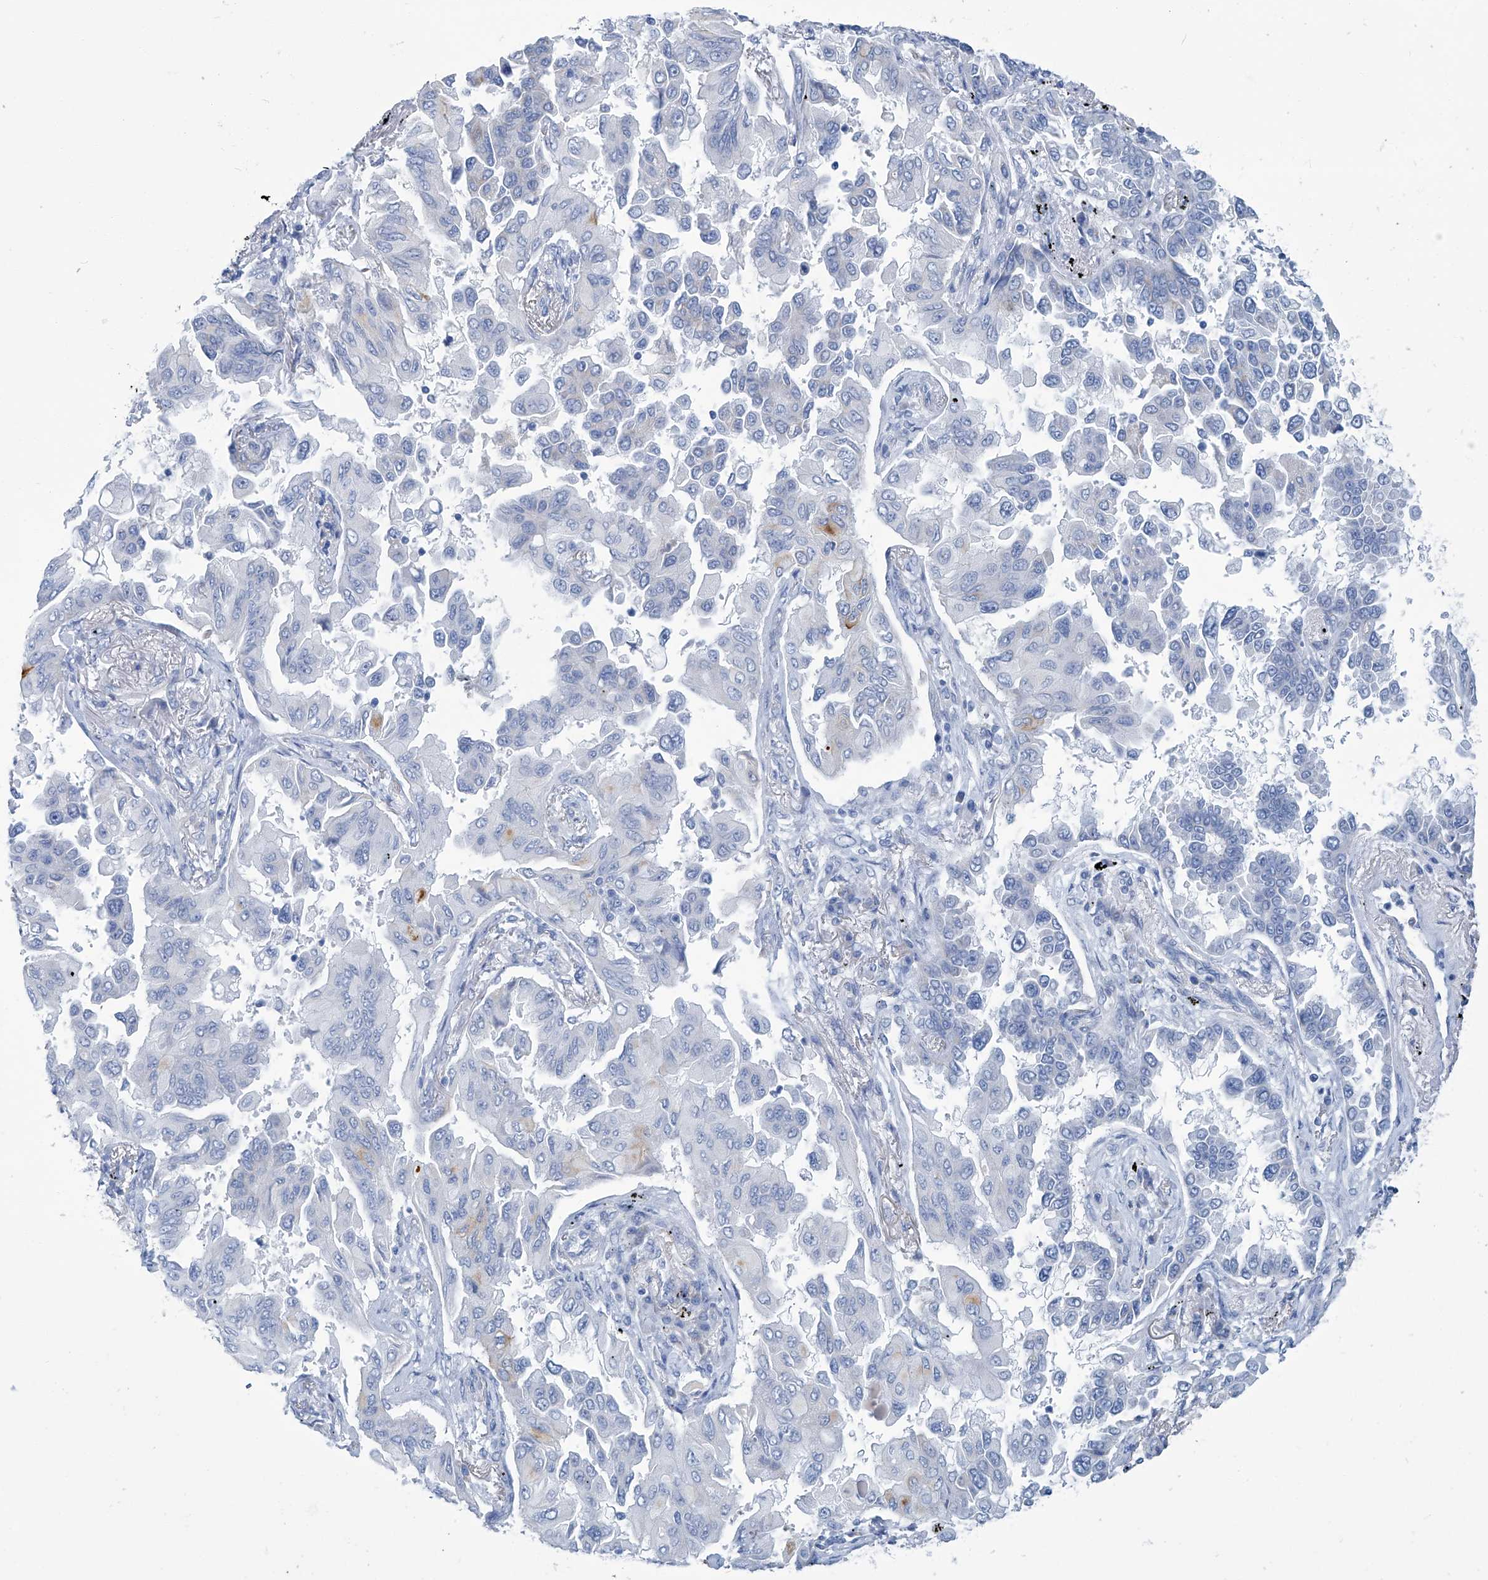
{"staining": {"intensity": "negative", "quantity": "none", "location": "none"}, "tissue": "lung cancer", "cell_type": "Tumor cells", "image_type": "cancer", "snomed": [{"axis": "morphology", "description": "Adenocarcinoma, NOS"}, {"axis": "topography", "description": "Lung"}], "caption": "Immunohistochemical staining of human adenocarcinoma (lung) exhibits no significant positivity in tumor cells. The staining is performed using DAB (3,3'-diaminobenzidine) brown chromogen with nuclei counter-stained in using hematoxylin.", "gene": "PFKL", "patient": {"sex": "female", "age": 67}}